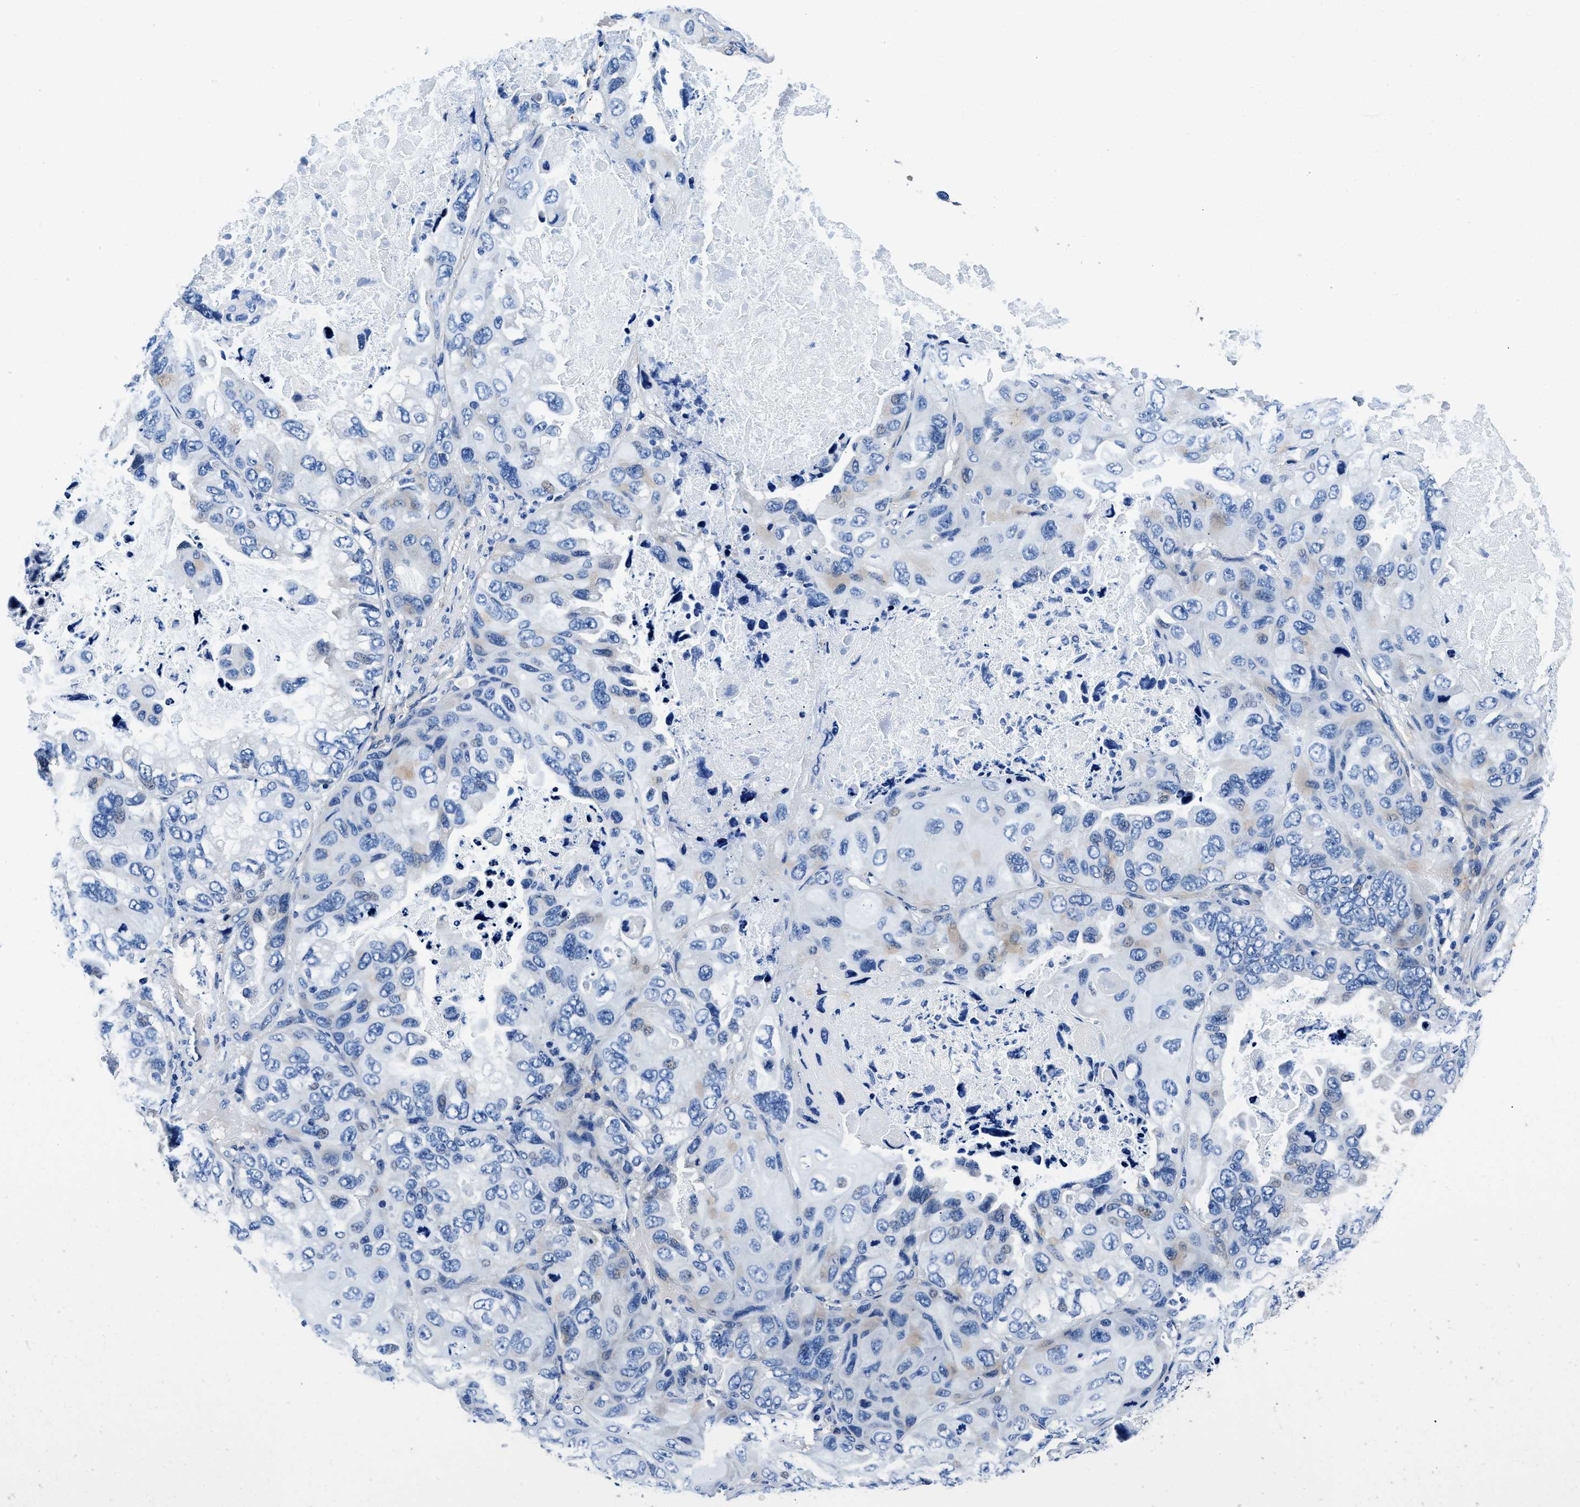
{"staining": {"intensity": "negative", "quantity": "none", "location": "none"}, "tissue": "lung cancer", "cell_type": "Tumor cells", "image_type": "cancer", "snomed": [{"axis": "morphology", "description": "Squamous cell carcinoma, NOS"}, {"axis": "topography", "description": "Lung"}], "caption": "Immunohistochemistry (IHC) image of neoplastic tissue: human squamous cell carcinoma (lung) stained with DAB (3,3'-diaminobenzidine) exhibits no significant protein positivity in tumor cells.", "gene": "NEU1", "patient": {"sex": "female", "age": 73}}